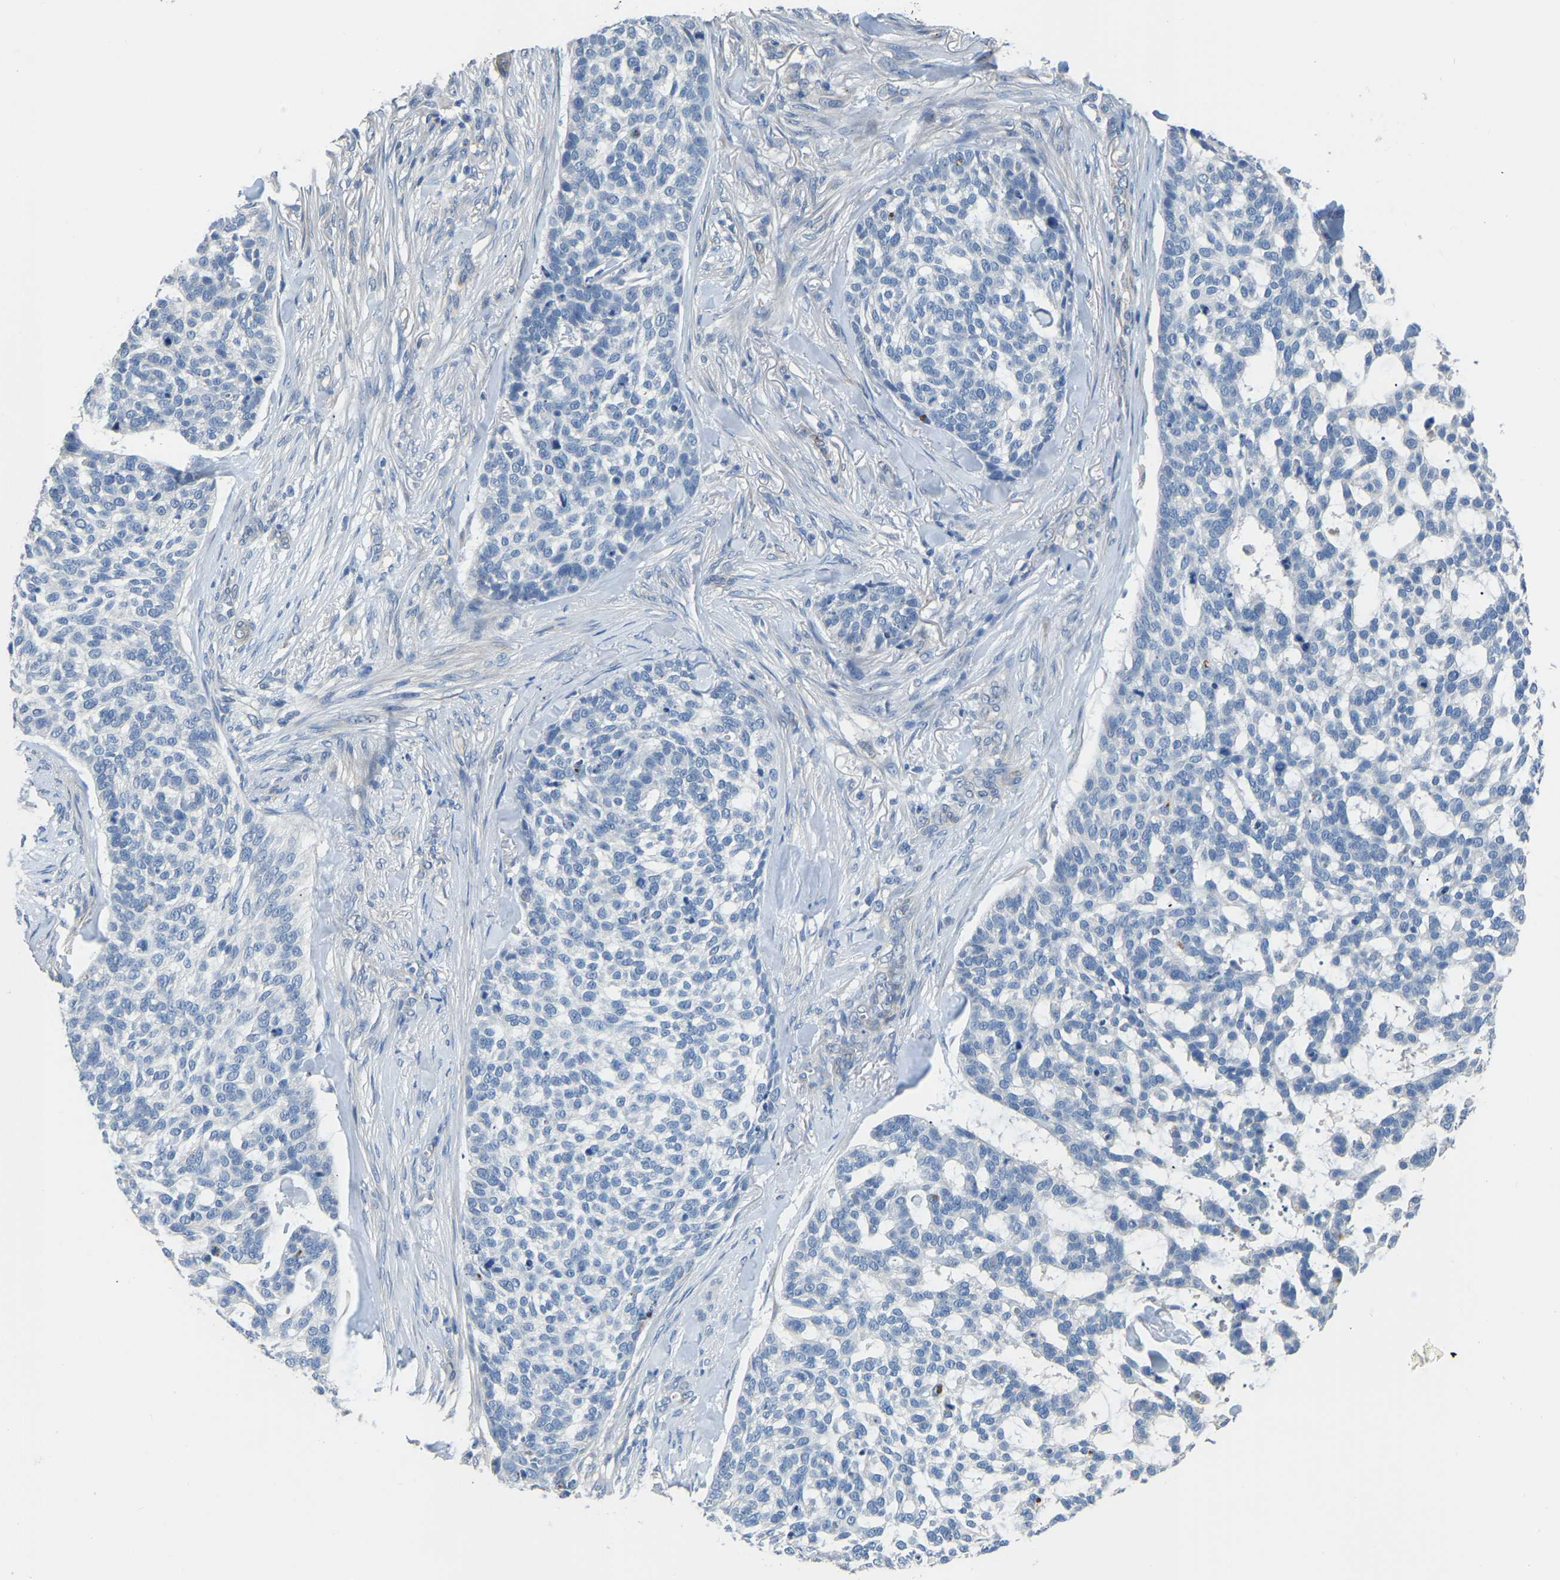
{"staining": {"intensity": "negative", "quantity": "none", "location": "none"}, "tissue": "skin cancer", "cell_type": "Tumor cells", "image_type": "cancer", "snomed": [{"axis": "morphology", "description": "Basal cell carcinoma"}, {"axis": "topography", "description": "Skin"}], "caption": "This is an immunohistochemistry histopathology image of human basal cell carcinoma (skin). There is no staining in tumor cells.", "gene": "HIGD2B", "patient": {"sex": "female", "age": 64}}